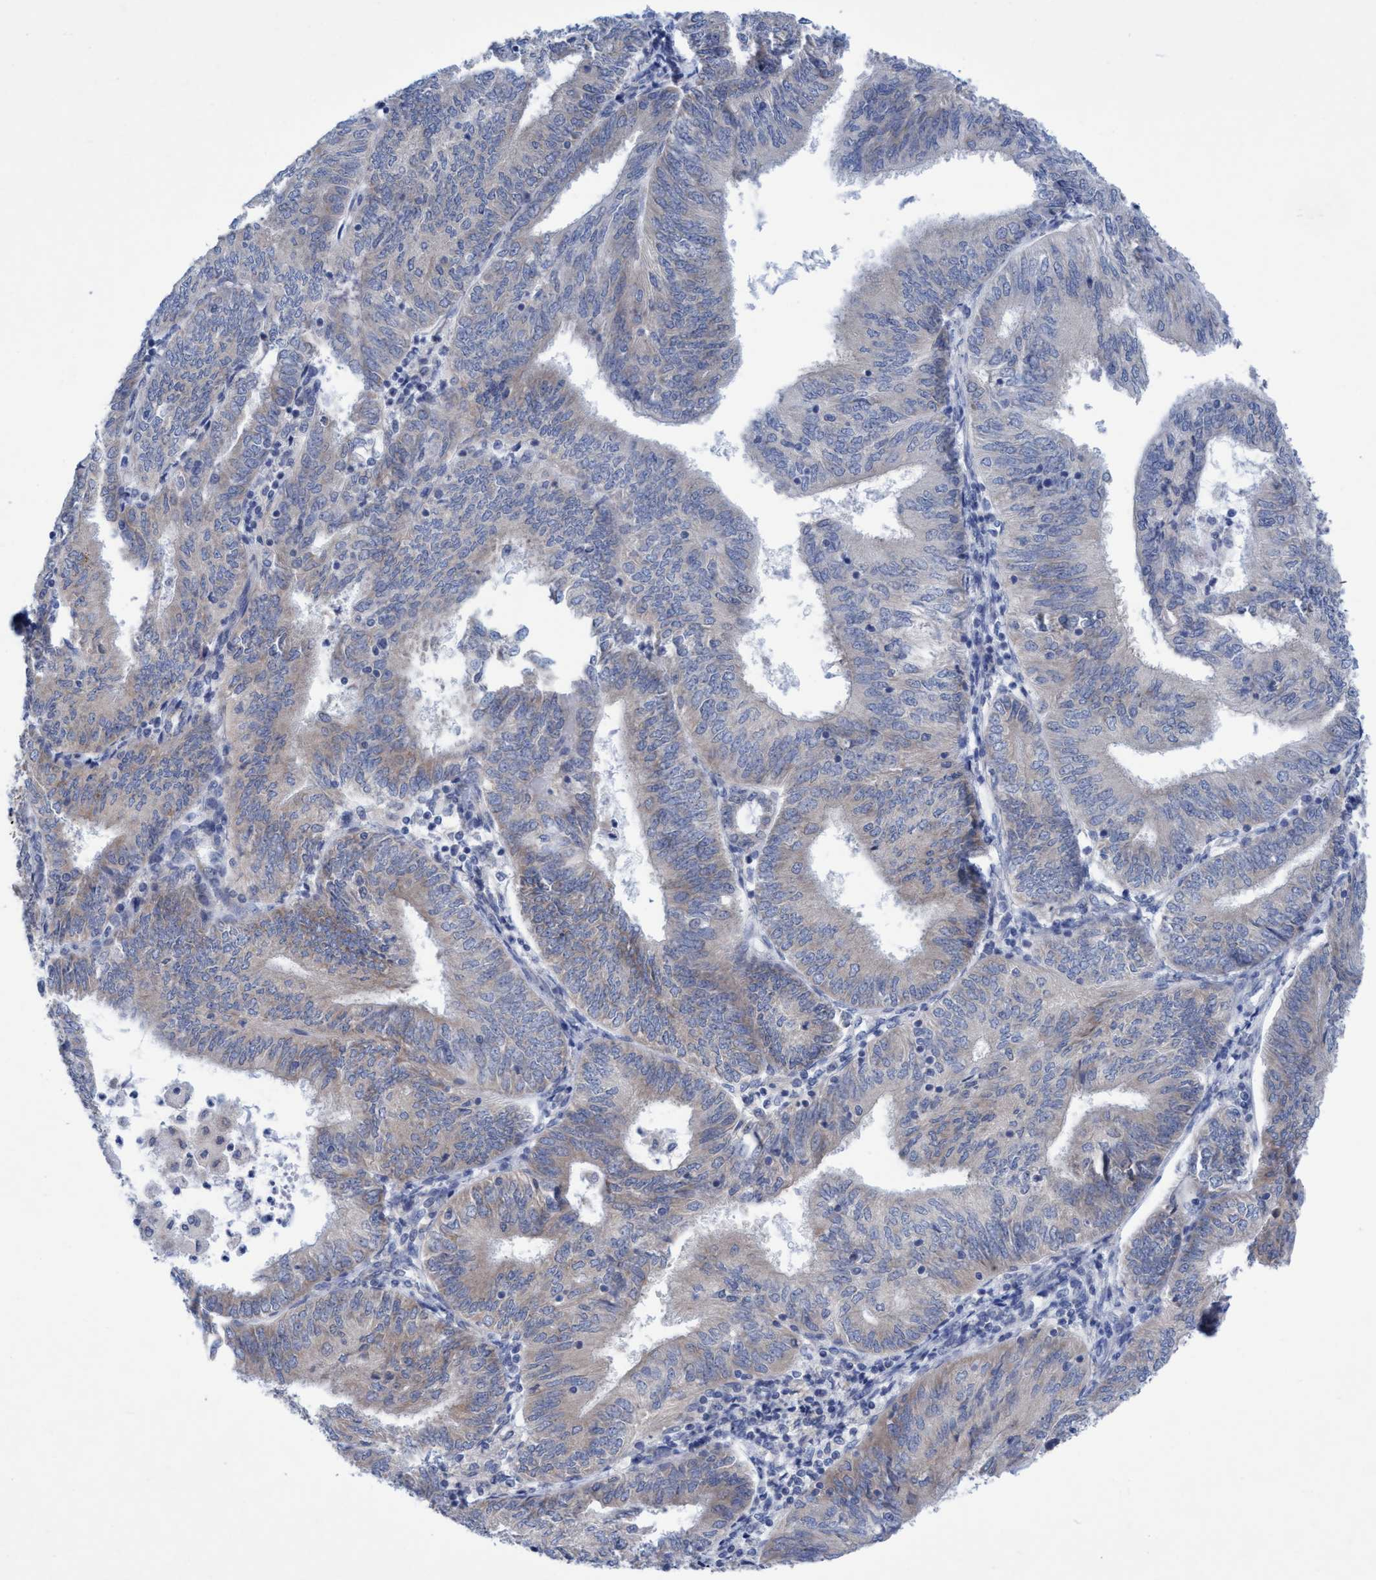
{"staining": {"intensity": "weak", "quantity": "<25%", "location": "cytoplasmic/membranous"}, "tissue": "endometrial cancer", "cell_type": "Tumor cells", "image_type": "cancer", "snomed": [{"axis": "morphology", "description": "Adenocarcinoma, NOS"}, {"axis": "topography", "description": "Endometrium"}], "caption": "A high-resolution photomicrograph shows IHC staining of endometrial adenocarcinoma, which displays no significant expression in tumor cells. Nuclei are stained in blue.", "gene": "RSAD1", "patient": {"sex": "female", "age": 58}}